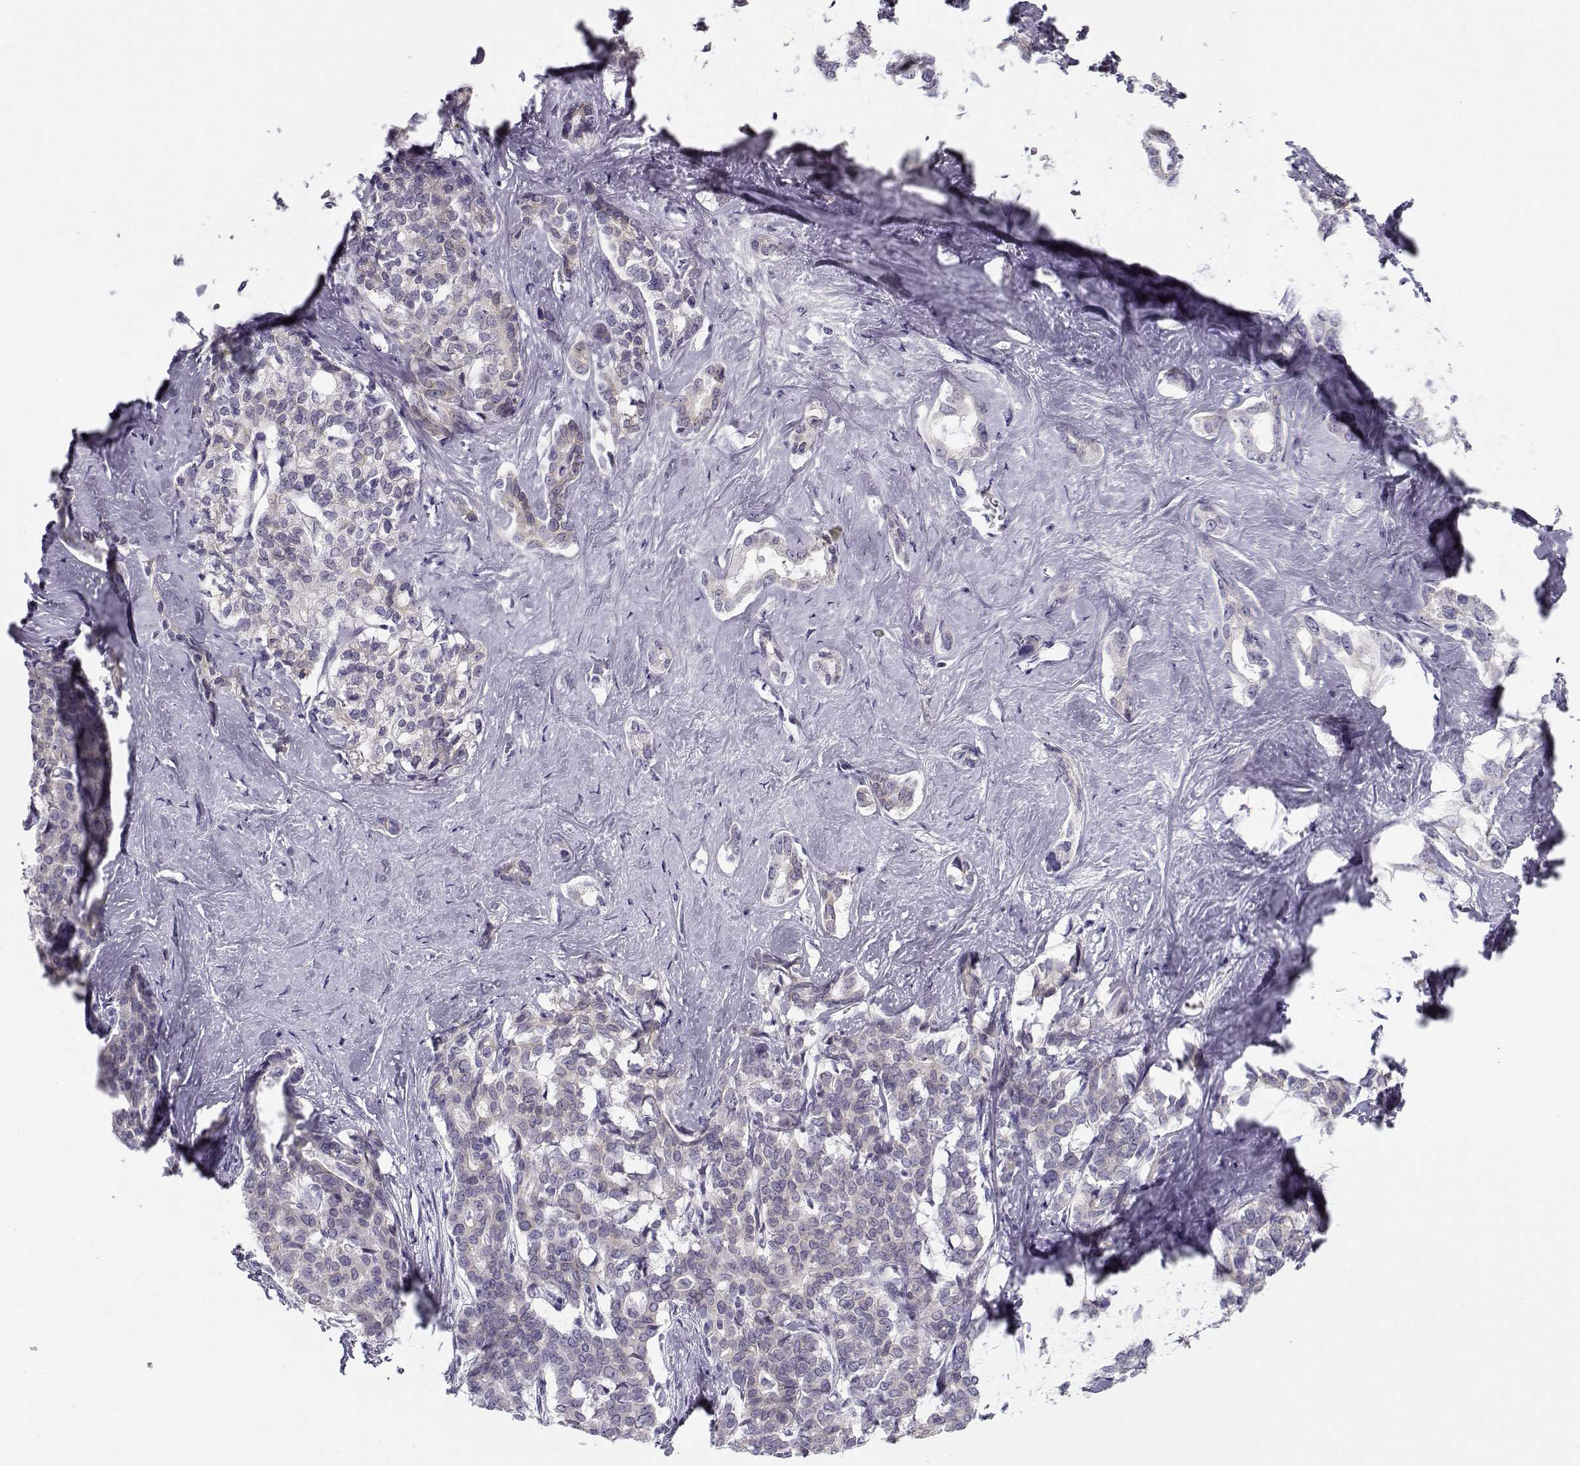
{"staining": {"intensity": "negative", "quantity": "none", "location": "none"}, "tissue": "liver cancer", "cell_type": "Tumor cells", "image_type": "cancer", "snomed": [{"axis": "morphology", "description": "Cholangiocarcinoma"}, {"axis": "topography", "description": "Liver"}], "caption": "Immunohistochemical staining of cholangiocarcinoma (liver) shows no significant staining in tumor cells.", "gene": "CREB3L3", "patient": {"sex": "female", "age": 47}}